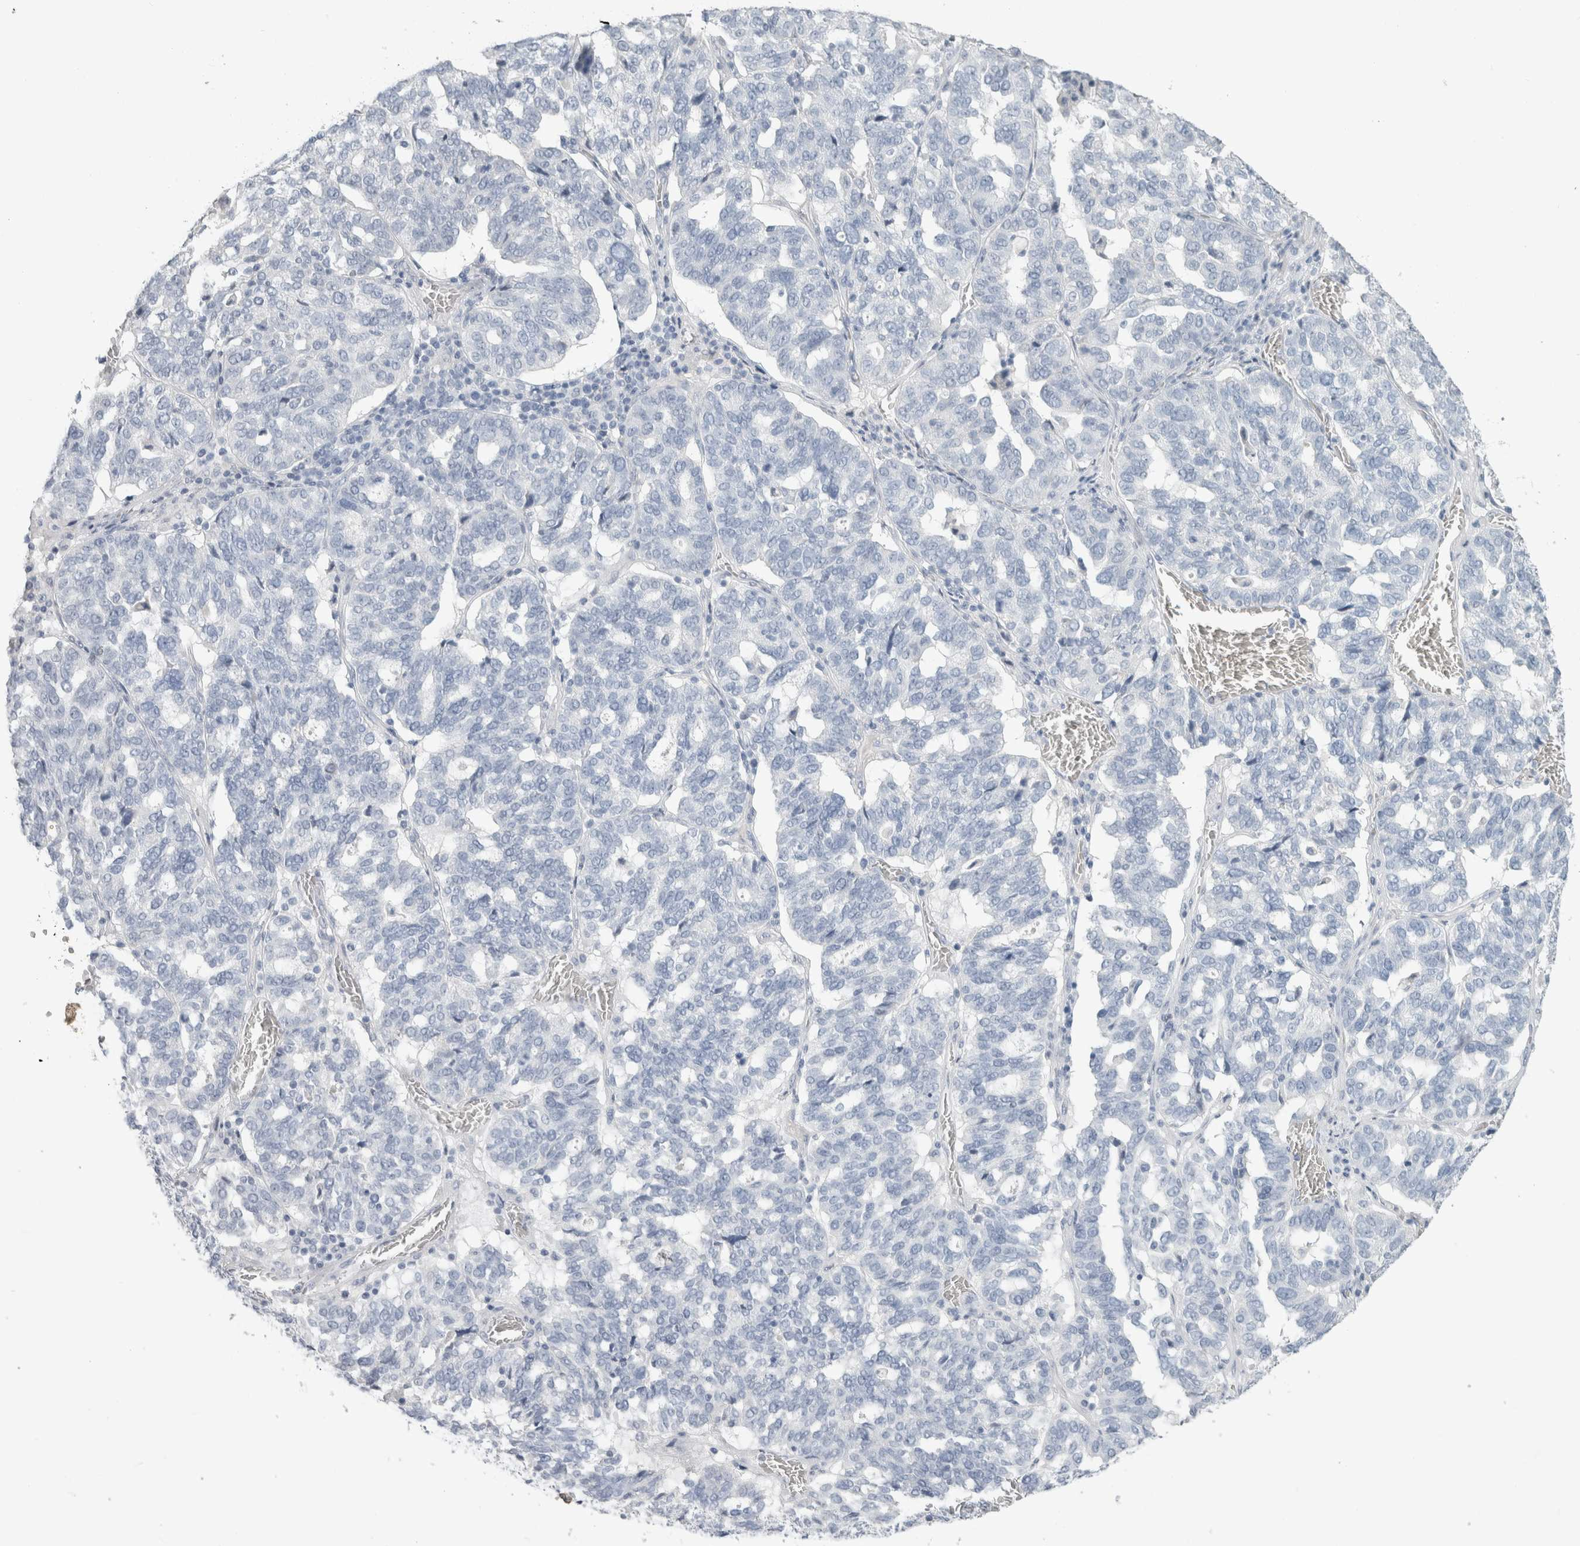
{"staining": {"intensity": "negative", "quantity": "none", "location": "none"}, "tissue": "ovarian cancer", "cell_type": "Tumor cells", "image_type": "cancer", "snomed": [{"axis": "morphology", "description": "Cystadenocarcinoma, serous, NOS"}, {"axis": "topography", "description": "Ovary"}], "caption": "Protein analysis of ovarian serous cystadenocarcinoma exhibits no significant positivity in tumor cells. The staining is performed using DAB brown chromogen with nuclei counter-stained in using hematoxylin.", "gene": "SLC6A1", "patient": {"sex": "female", "age": 59}}